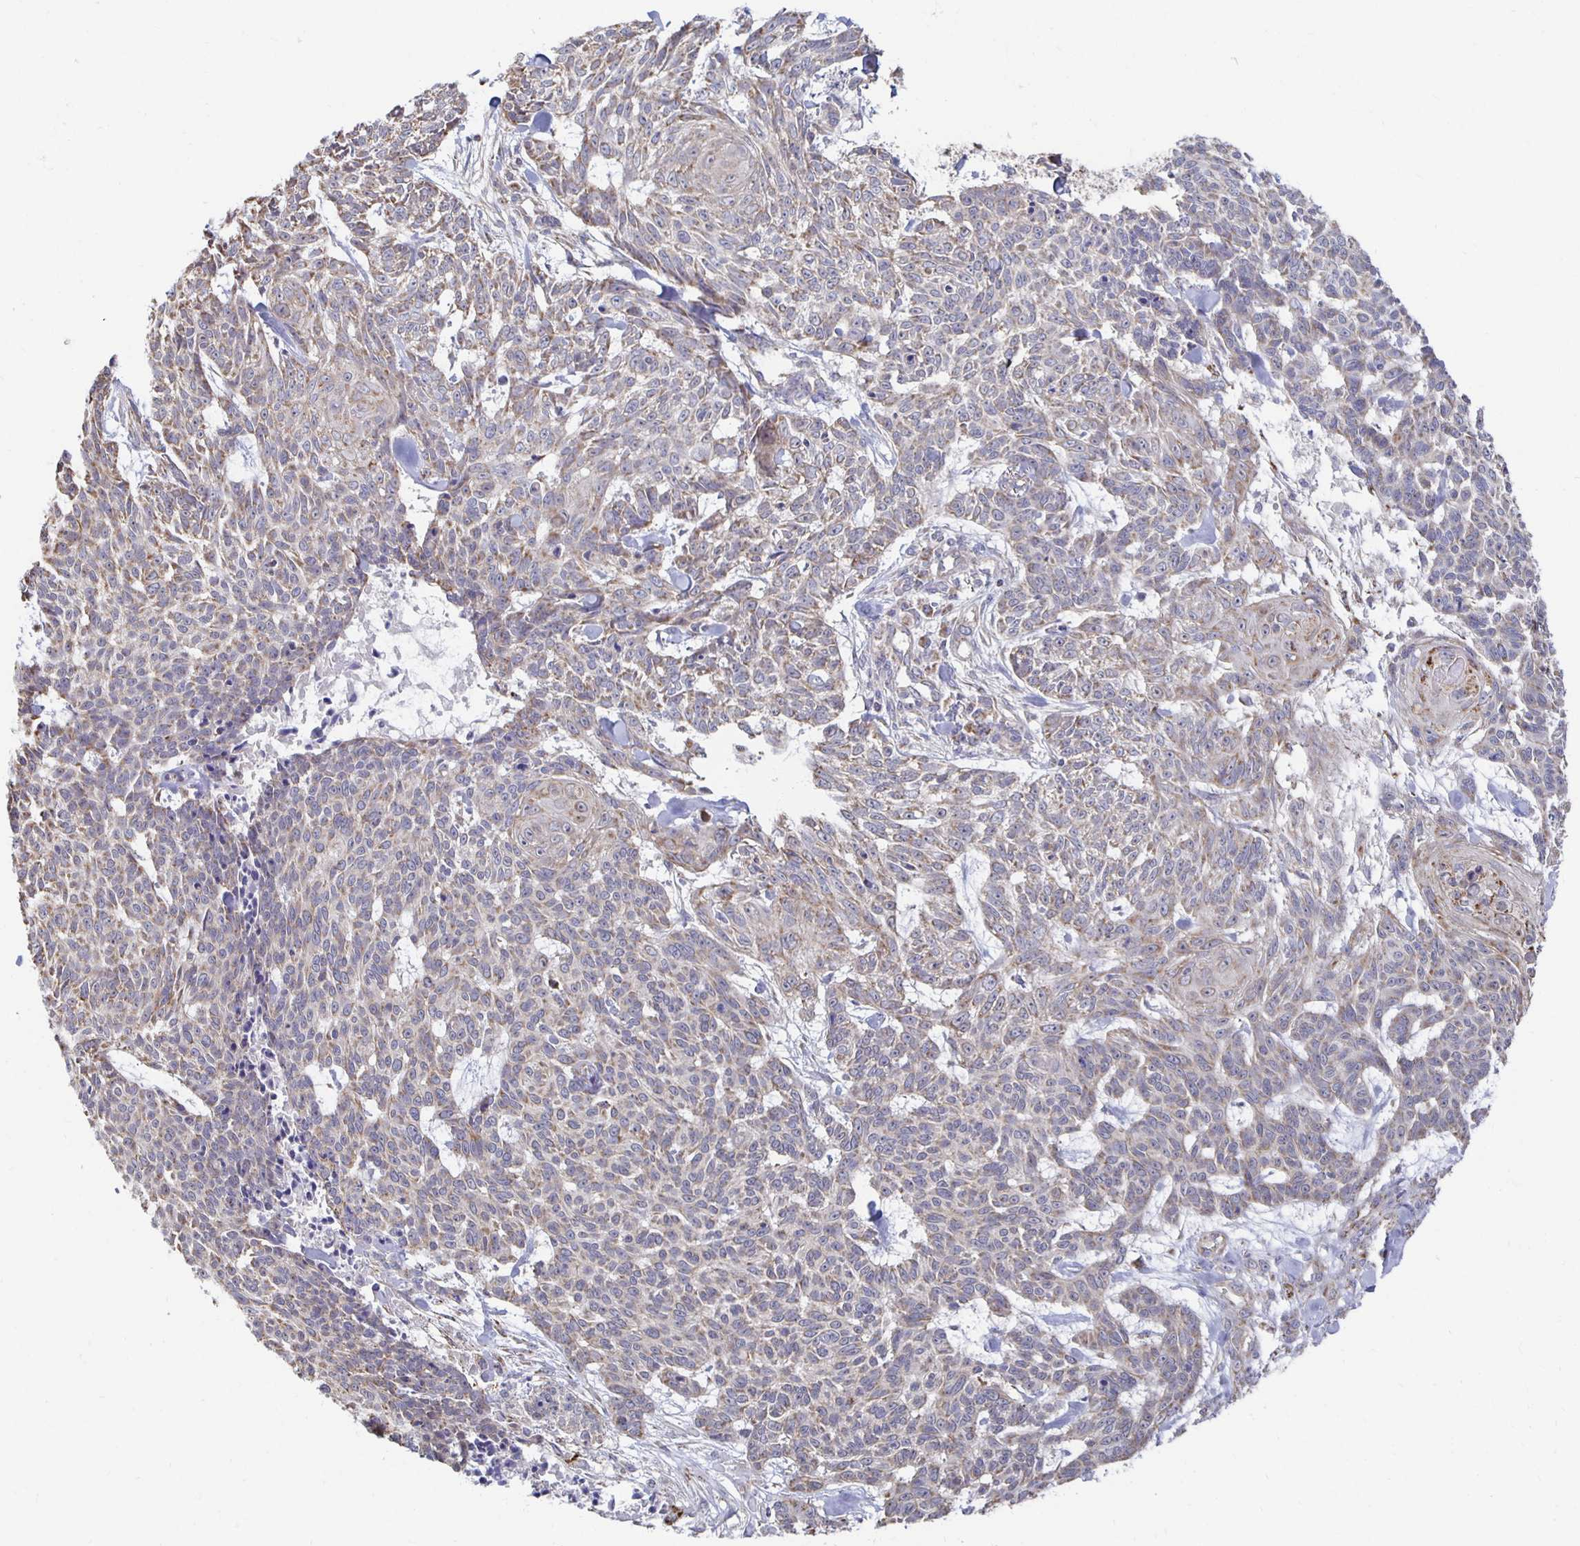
{"staining": {"intensity": "weak", "quantity": "25%-75%", "location": "cytoplasmic/membranous"}, "tissue": "skin cancer", "cell_type": "Tumor cells", "image_type": "cancer", "snomed": [{"axis": "morphology", "description": "Basal cell carcinoma"}, {"axis": "topography", "description": "Skin"}], "caption": "High-magnification brightfield microscopy of skin cancer stained with DAB (brown) and counterstained with hematoxylin (blue). tumor cells exhibit weak cytoplasmic/membranous staining is seen in approximately25%-75% of cells. The staining was performed using DAB, with brown indicating positive protein expression. Nuclei are stained blue with hematoxylin.", "gene": "NKX2-8", "patient": {"sex": "female", "age": 93}}